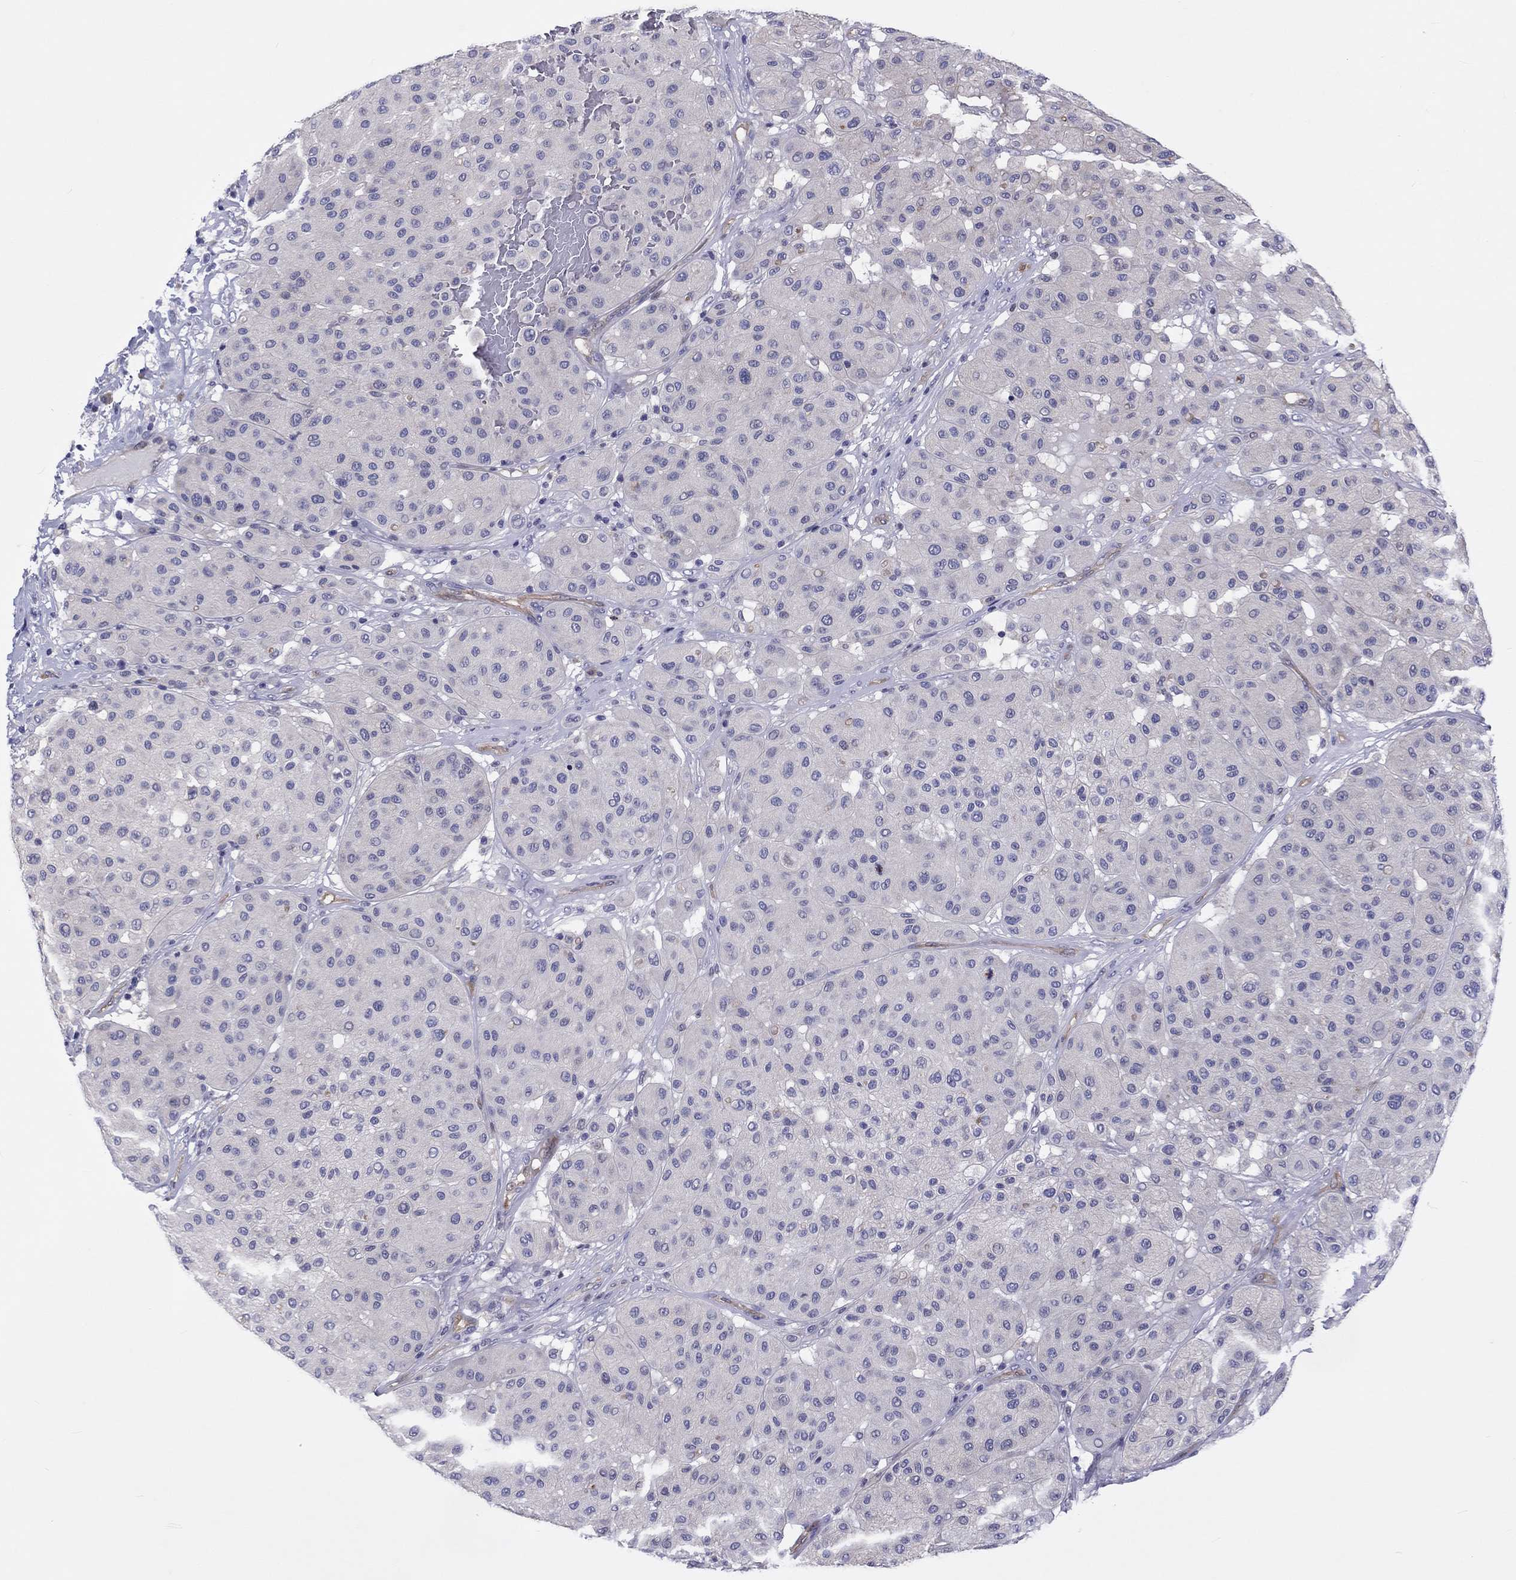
{"staining": {"intensity": "negative", "quantity": "none", "location": "none"}, "tissue": "melanoma", "cell_type": "Tumor cells", "image_type": "cancer", "snomed": [{"axis": "morphology", "description": "Malignant melanoma, Metastatic site"}, {"axis": "topography", "description": "Smooth muscle"}], "caption": "This is a image of immunohistochemistry staining of melanoma, which shows no expression in tumor cells.", "gene": "ABCG4", "patient": {"sex": "male", "age": 41}}